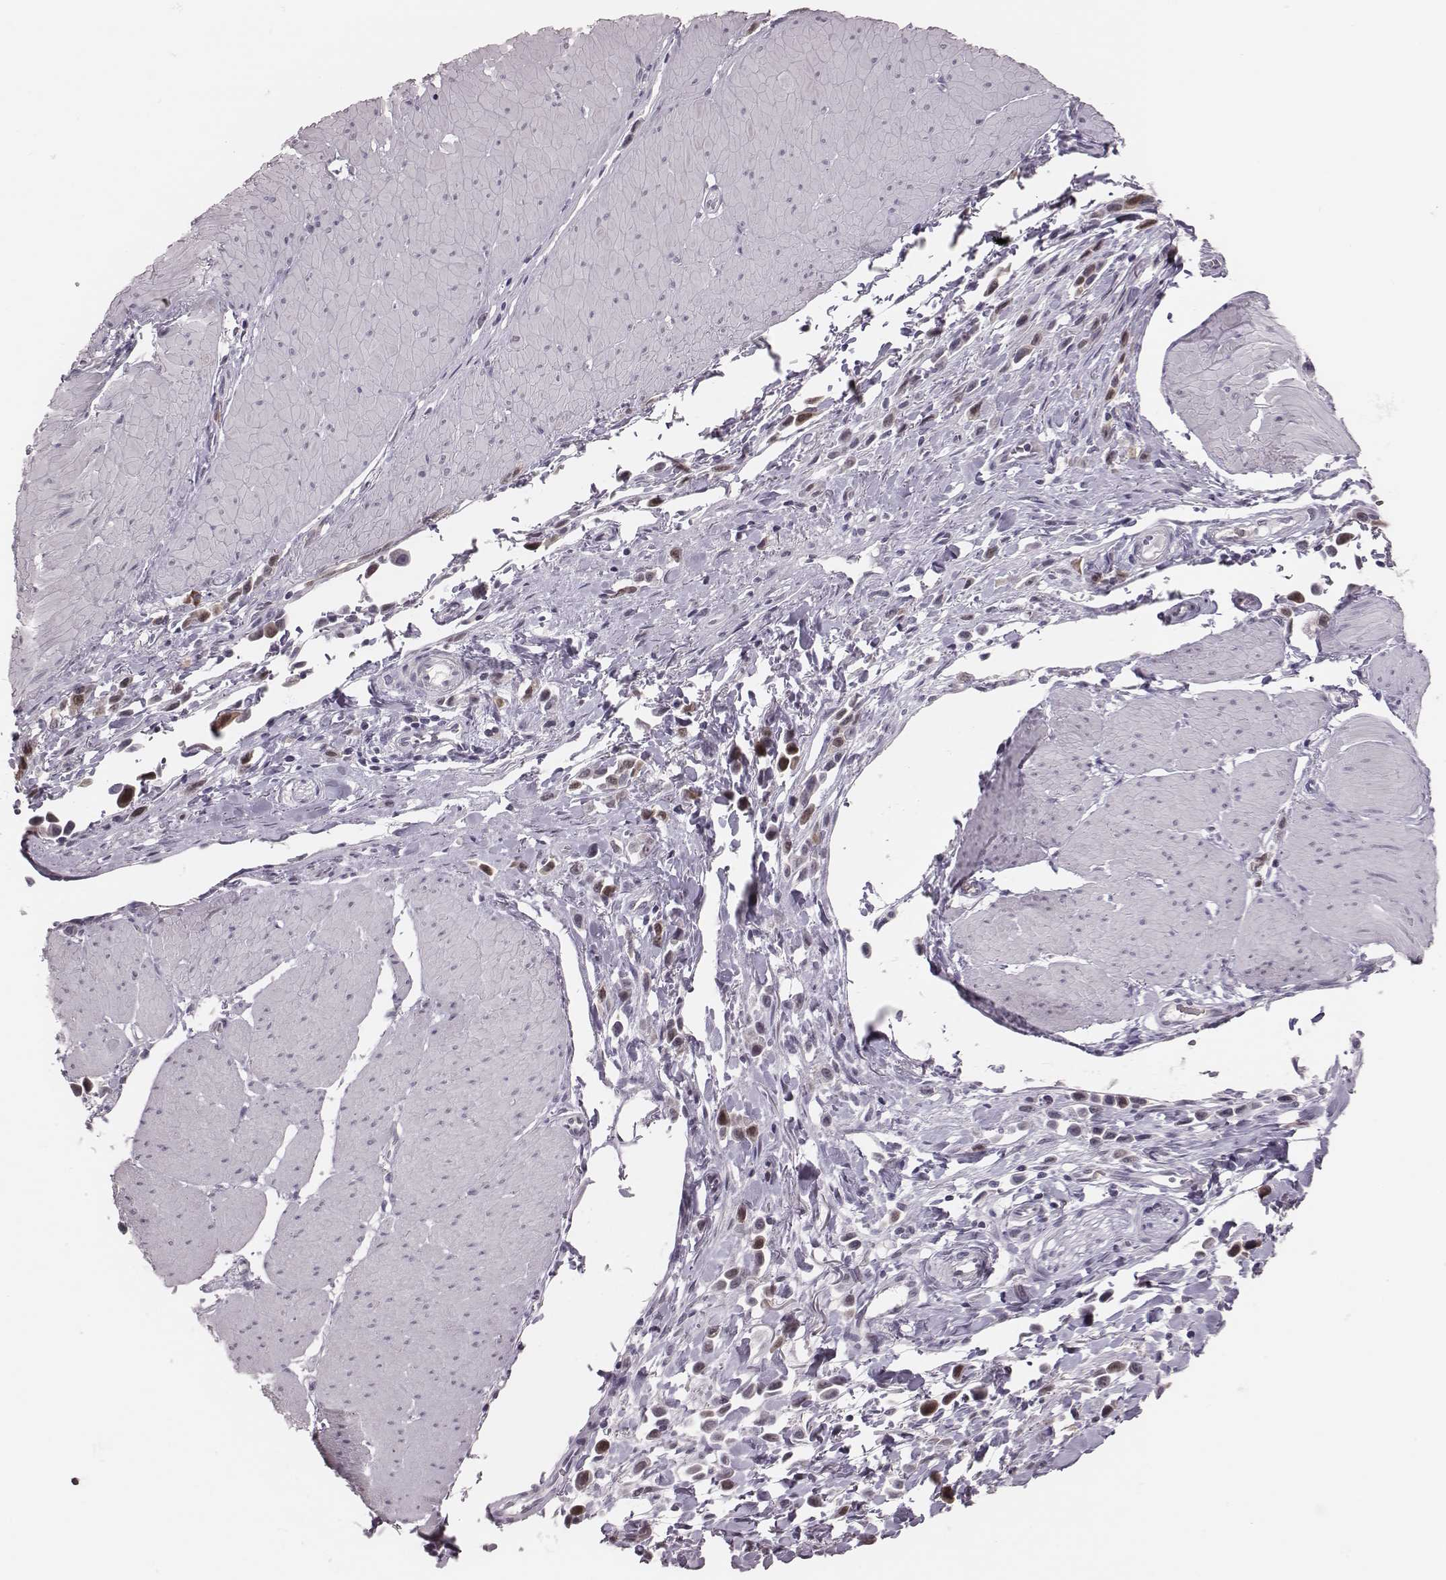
{"staining": {"intensity": "moderate", "quantity": "<25%", "location": "cytoplasmic/membranous,nuclear"}, "tissue": "stomach cancer", "cell_type": "Tumor cells", "image_type": "cancer", "snomed": [{"axis": "morphology", "description": "Adenocarcinoma, NOS"}, {"axis": "topography", "description": "Stomach"}], "caption": "Immunohistochemical staining of adenocarcinoma (stomach) demonstrates low levels of moderate cytoplasmic/membranous and nuclear positivity in approximately <25% of tumor cells. Nuclei are stained in blue.", "gene": "PBK", "patient": {"sex": "male", "age": 47}}